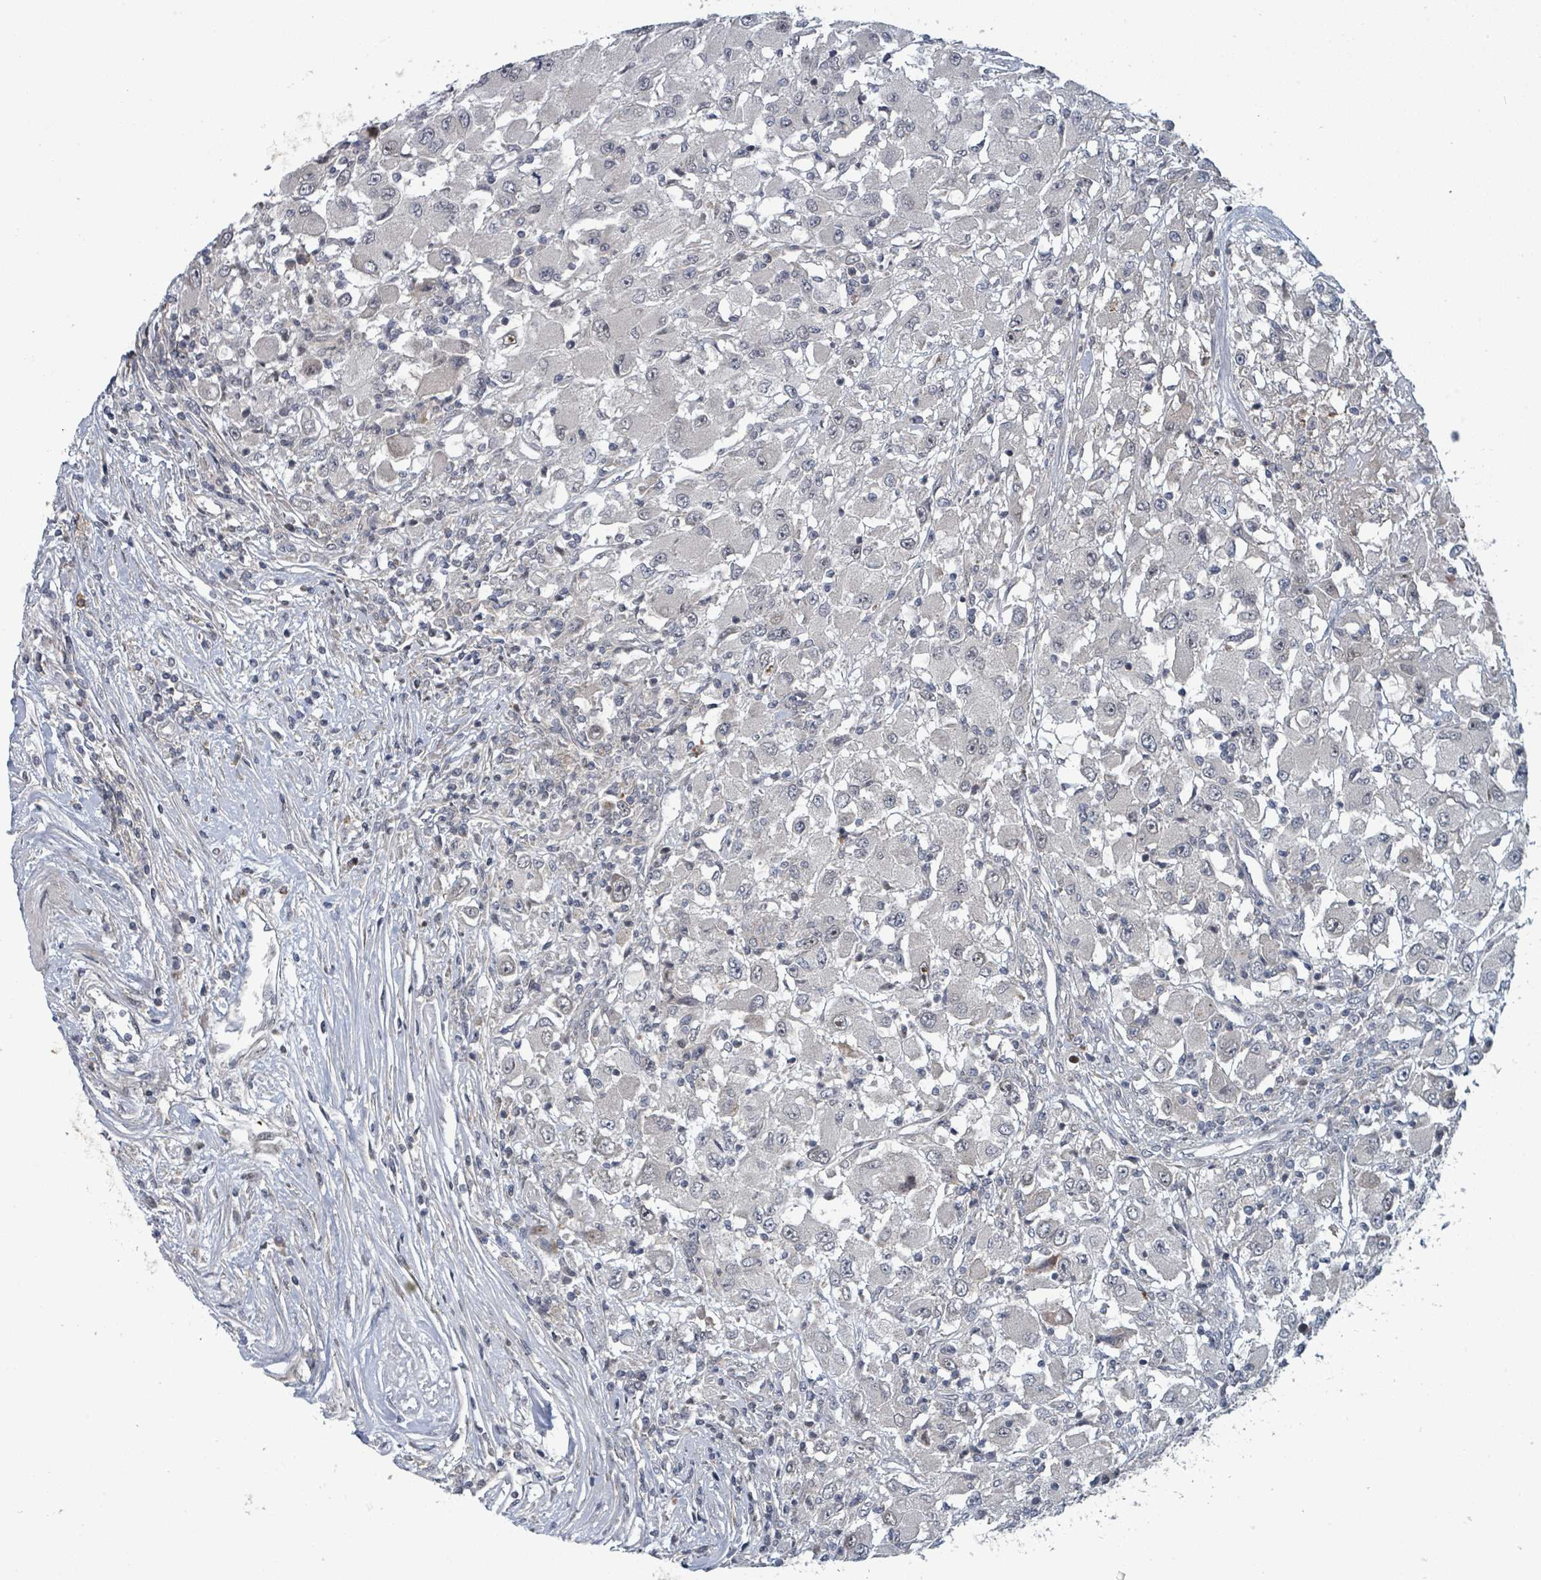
{"staining": {"intensity": "negative", "quantity": "none", "location": "none"}, "tissue": "renal cancer", "cell_type": "Tumor cells", "image_type": "cancer", "snomed": [{"axis": "morphology", "description": "Adenocarcinoma, NOS"}, {"axis": "topography", "description": "Kidney"}], "caption": "Tumor cells show no significant protein positivity in renal adenocarcinoma. (Stains: DAB (3,3'-diaminobenzidine) immunohistochemistry with hematoxylin counter stain, Microscopy: brightfield microscopy at high magnification).", "gene": "GTF3C1", "patient": {"sex": "female", "age": 67}}